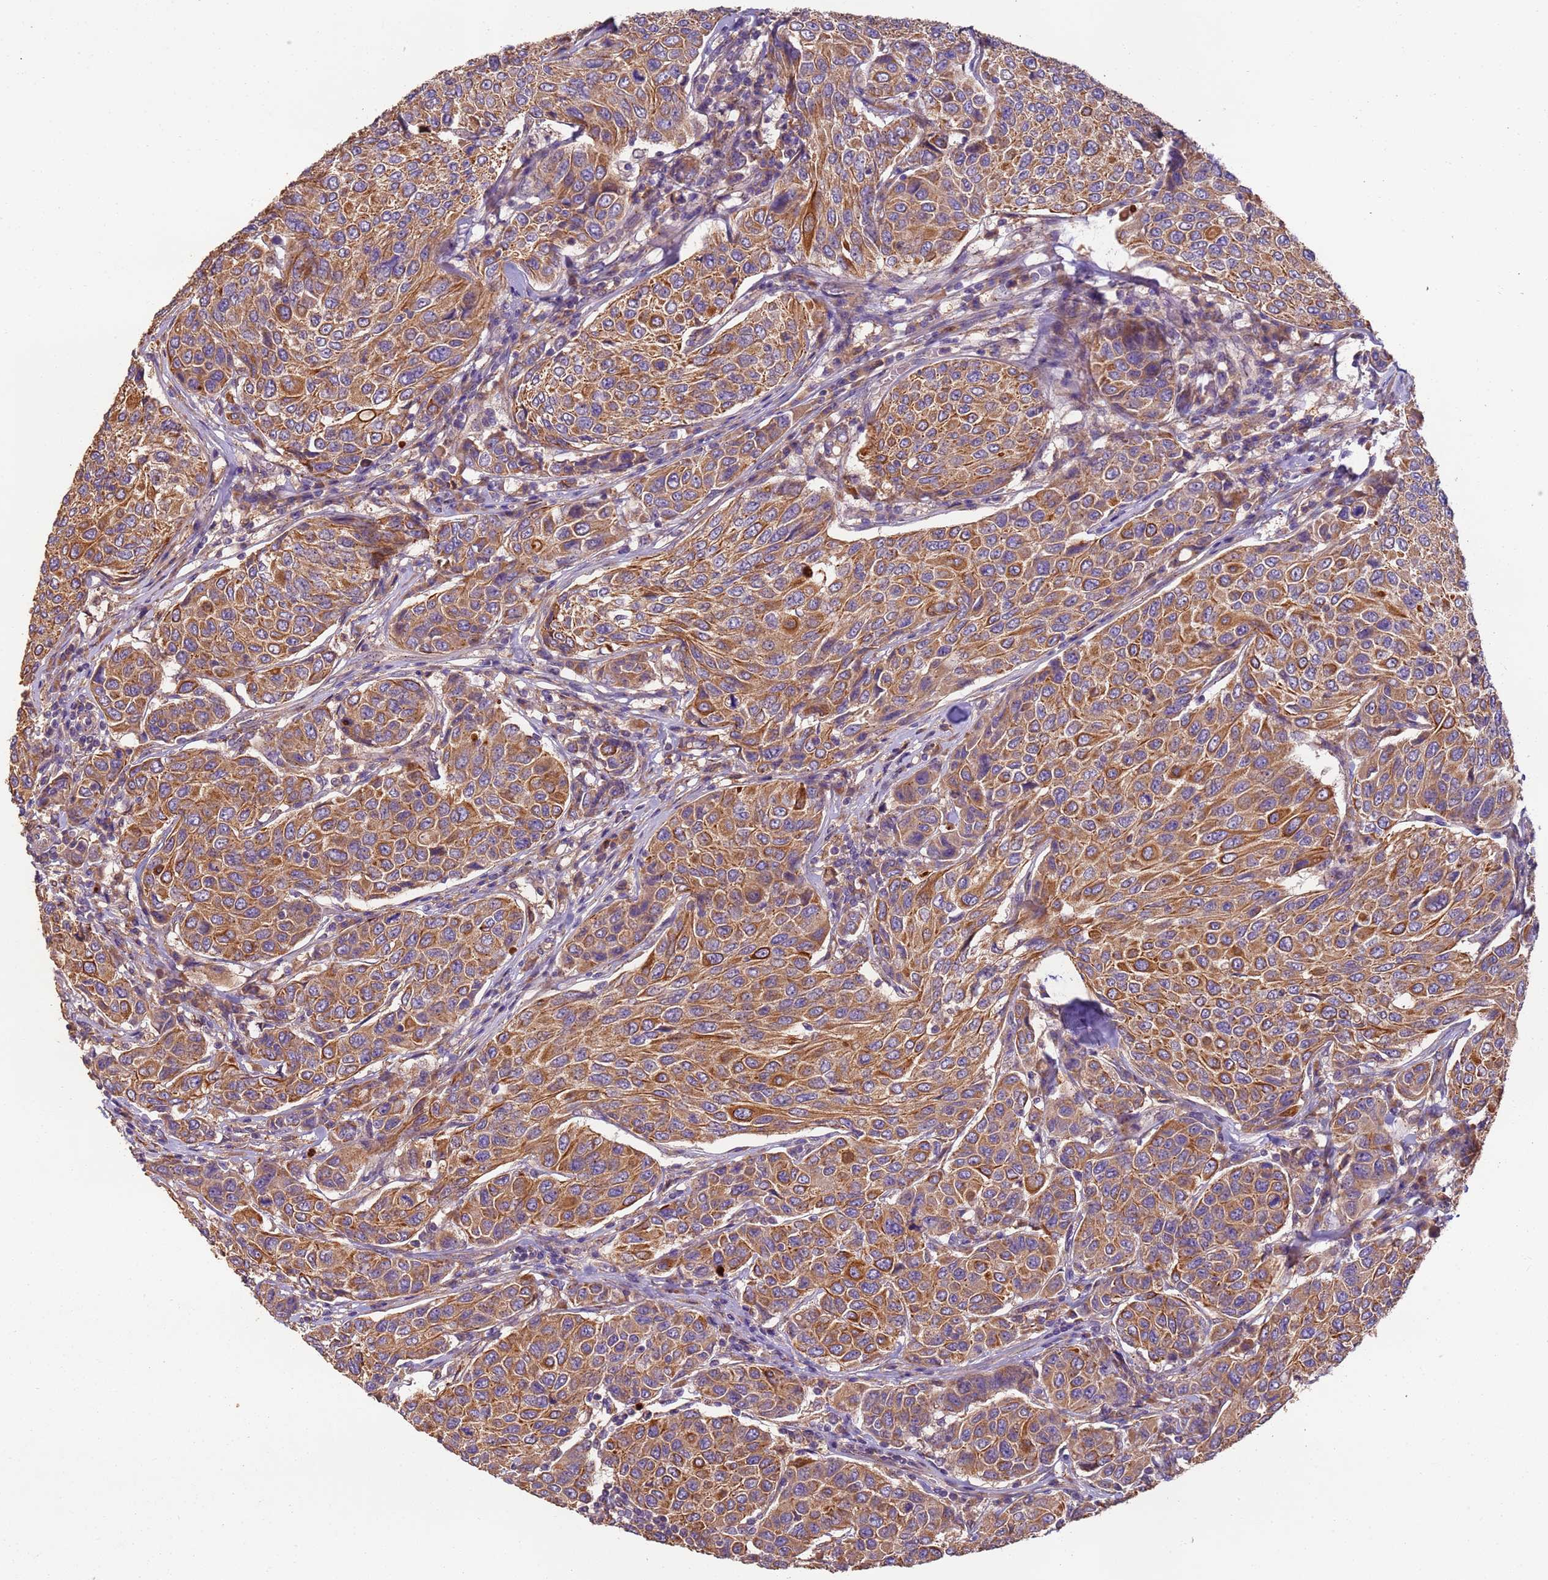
{"staining": {"intensity": "moderate", "quantity": ">75%", "location": "cytoplasmic/membranous"}, "tissue": "breast cancer", "cell_type": "Tumor cells", "image_type": "cancer", "snomed": [{"axis": "morphology", "description": "Duct carcinoma"}, {"axis": "topography", "description": "Breast"}], "caption": "IHC (DAB (3,3'-diaminobenzidine)) staining of human breast cancer demonstrates moderate cytoplasmic/membranous protein expression in about >75% of tumor cells.", "gene": "TIGAR", "patient": {"sex": "female", "age": 55}}